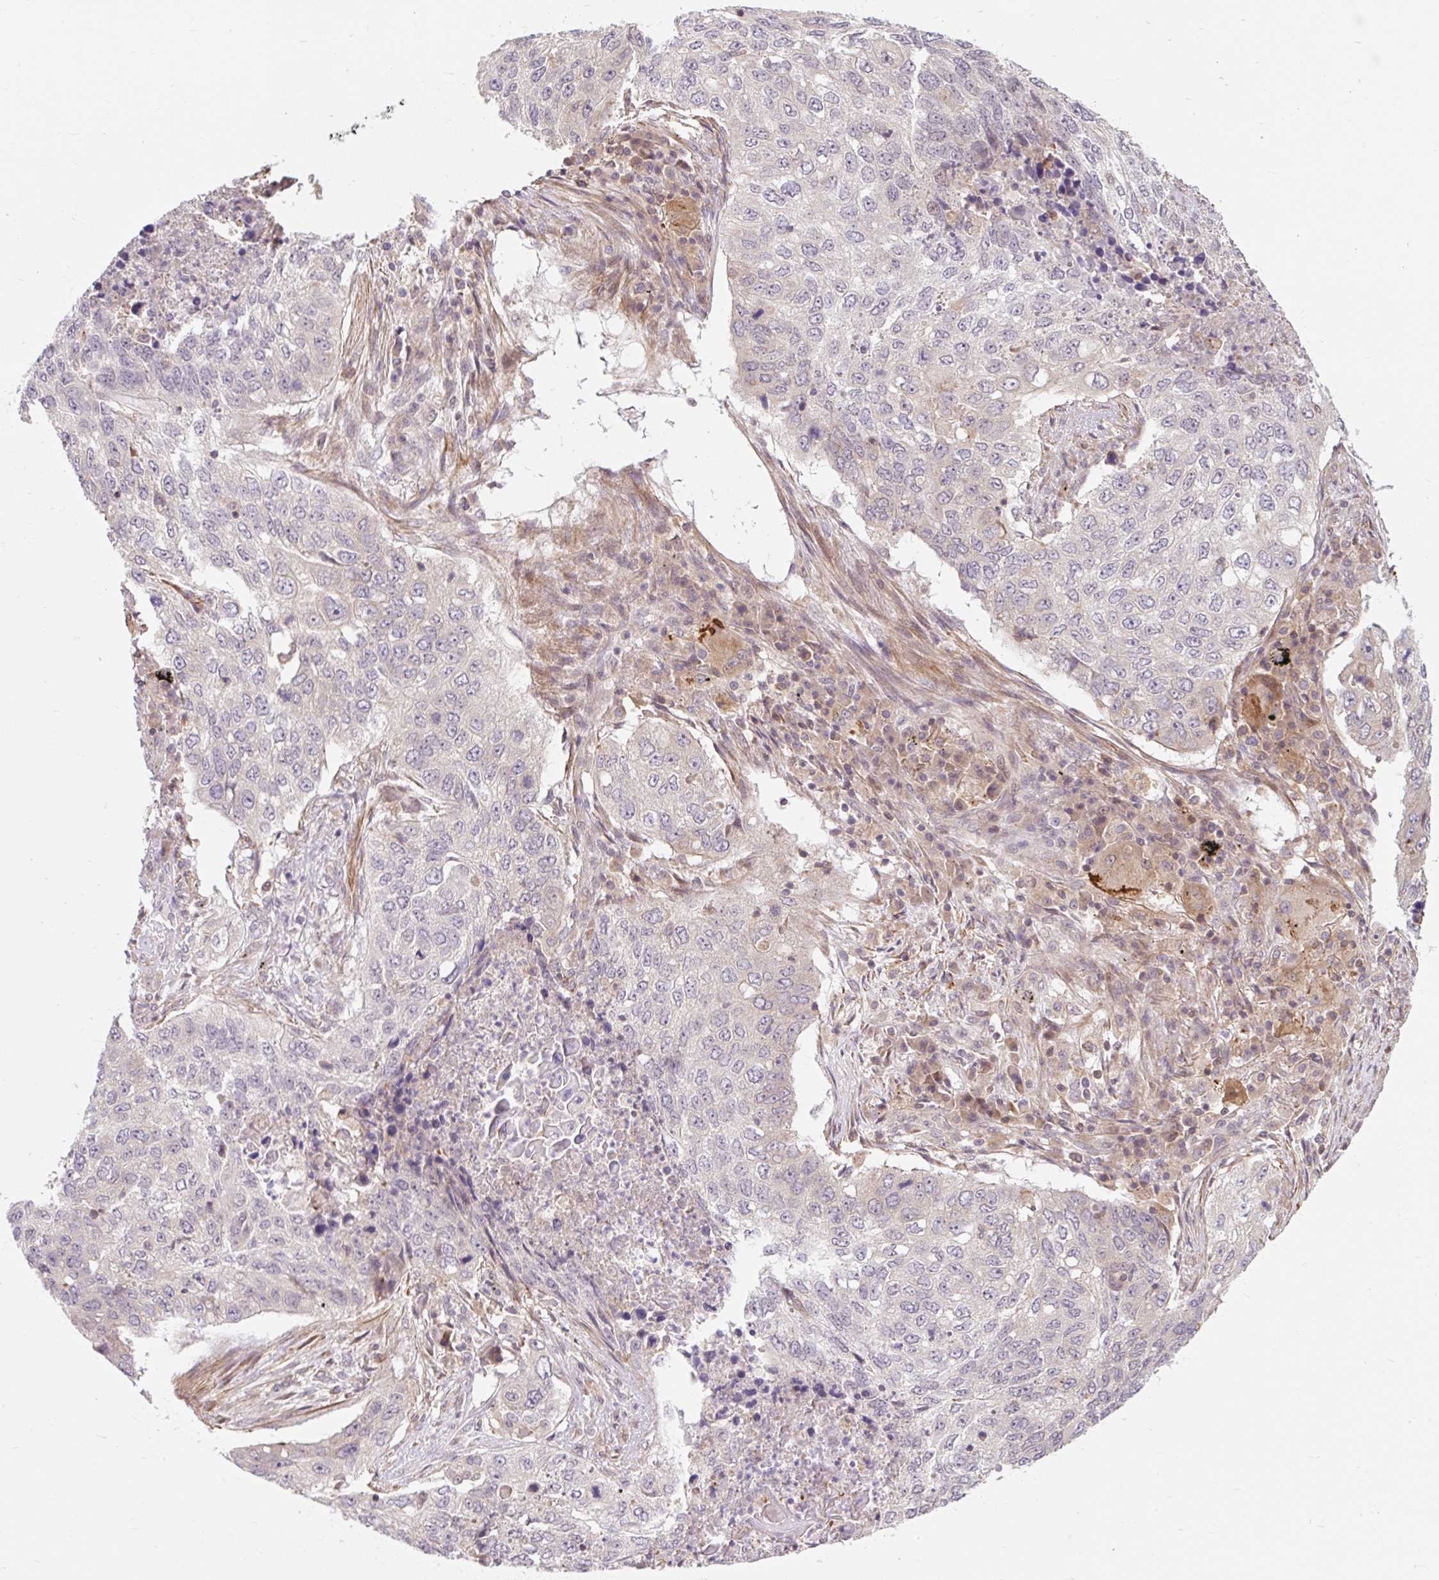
{"staining": {"intensity": "negative", "quantity": "none", "location": "none"}, "tissue": "lung cancer", "cell_type": "Tumor cells", "image_type": "cancer", "snomed": [{"axis": "morphology", "description": "Squamous cell carcinoma, NOS"}, {"axis": "topography", "description": "Lung"}], "caption": "Tumor cells are negative for protein expression in human lung squamous cell carcinoma.", "gene": "EMC10", "patient": {"sex": "female", "age": 63}}